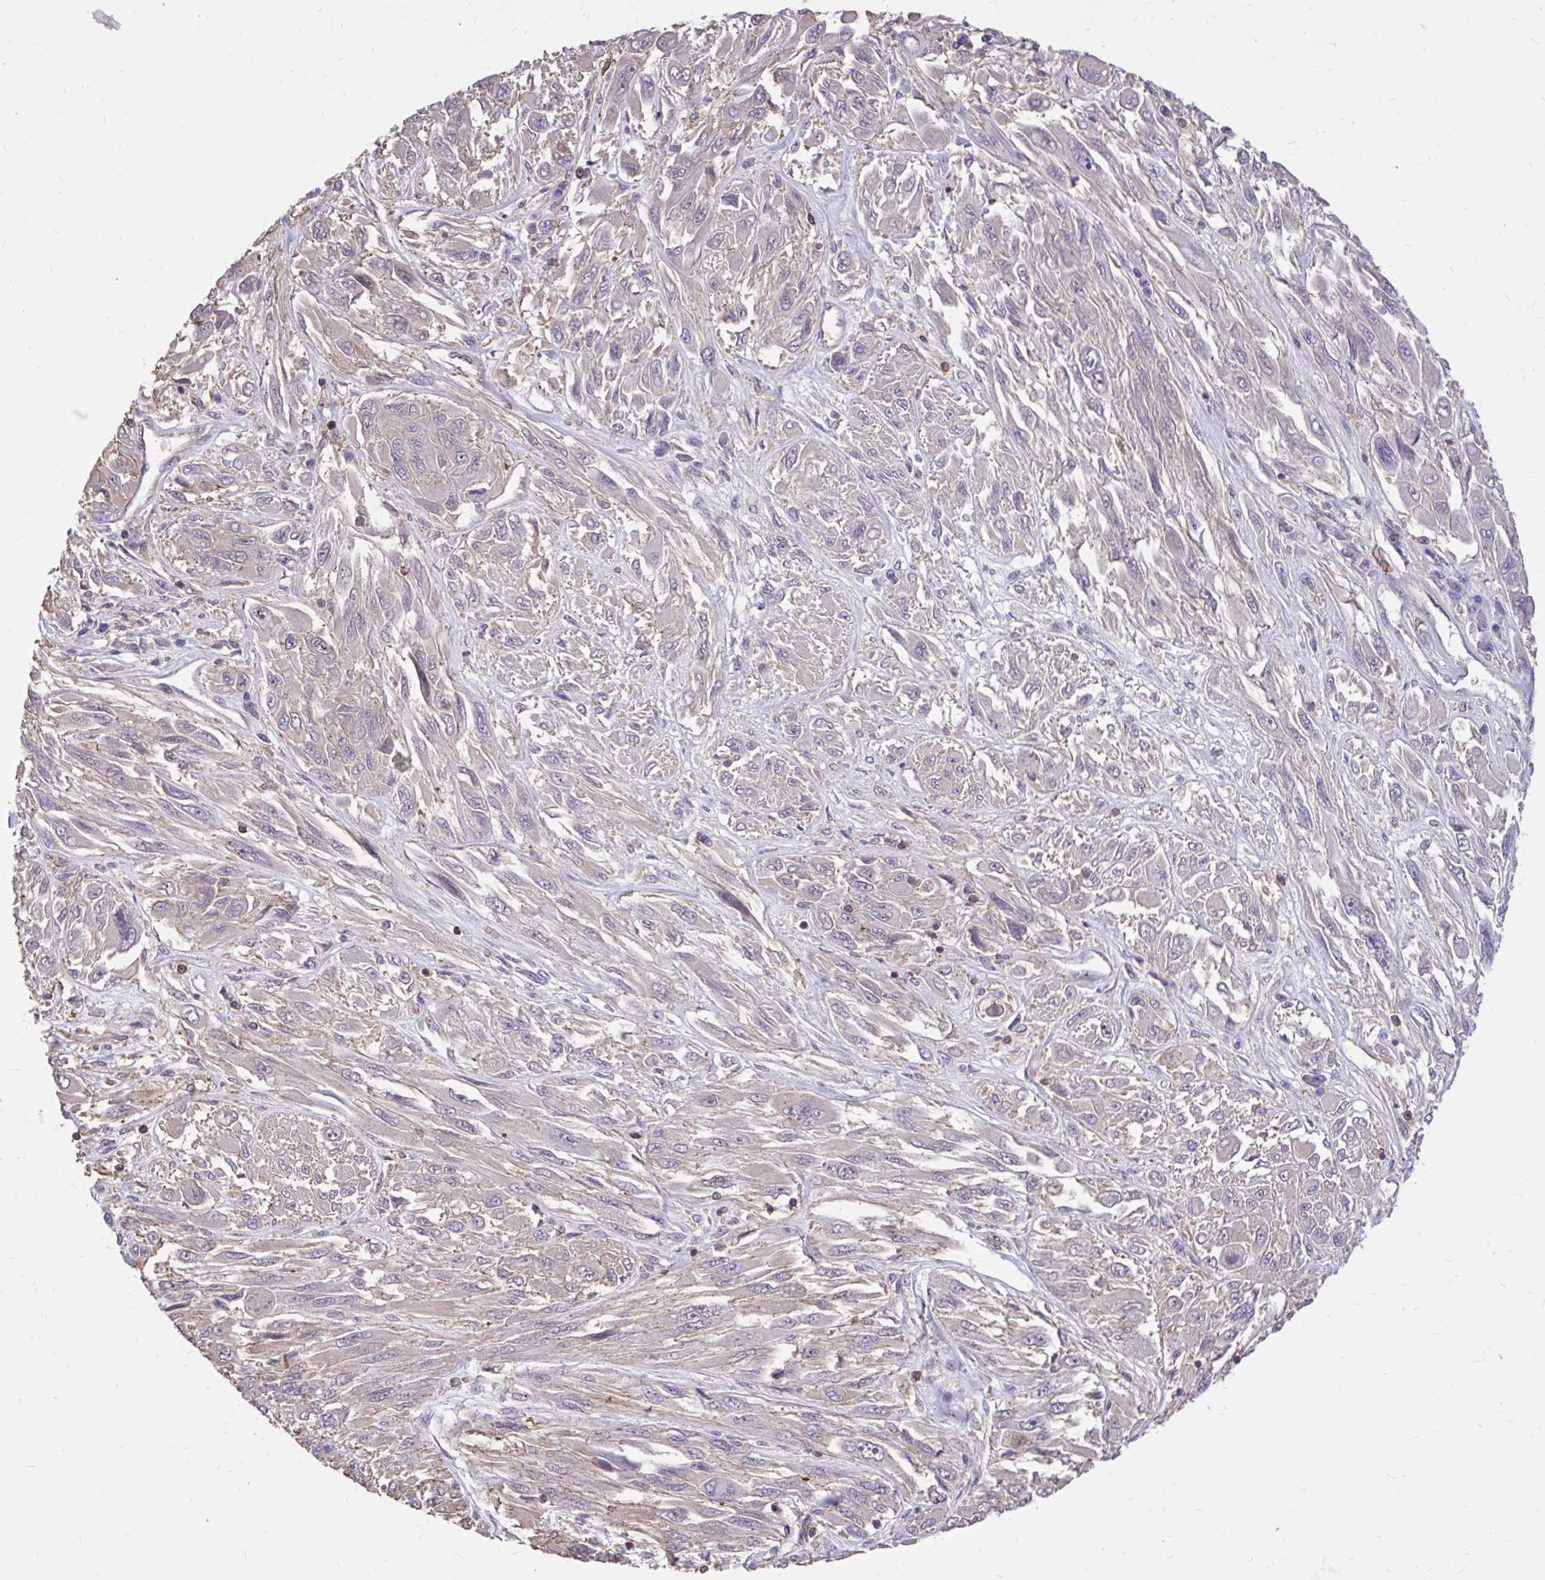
{"staining": {"intensity": "negative", "quantity": "none", "location": "none"}, "tissue": "melanoma", "cell_type": "Tumor cells", "image_type": "cancer", "snomed": [{"axis": "morphology", "description": "Malignant melanoma, NOS"}, {"axis": "topography", "description": "Skin"}], "caption": "Protein analysis of melanoma reveals no significant staining in tumor cells.", "gene": "IGFL2", "patient": {"sex": "female", "age": 91}}